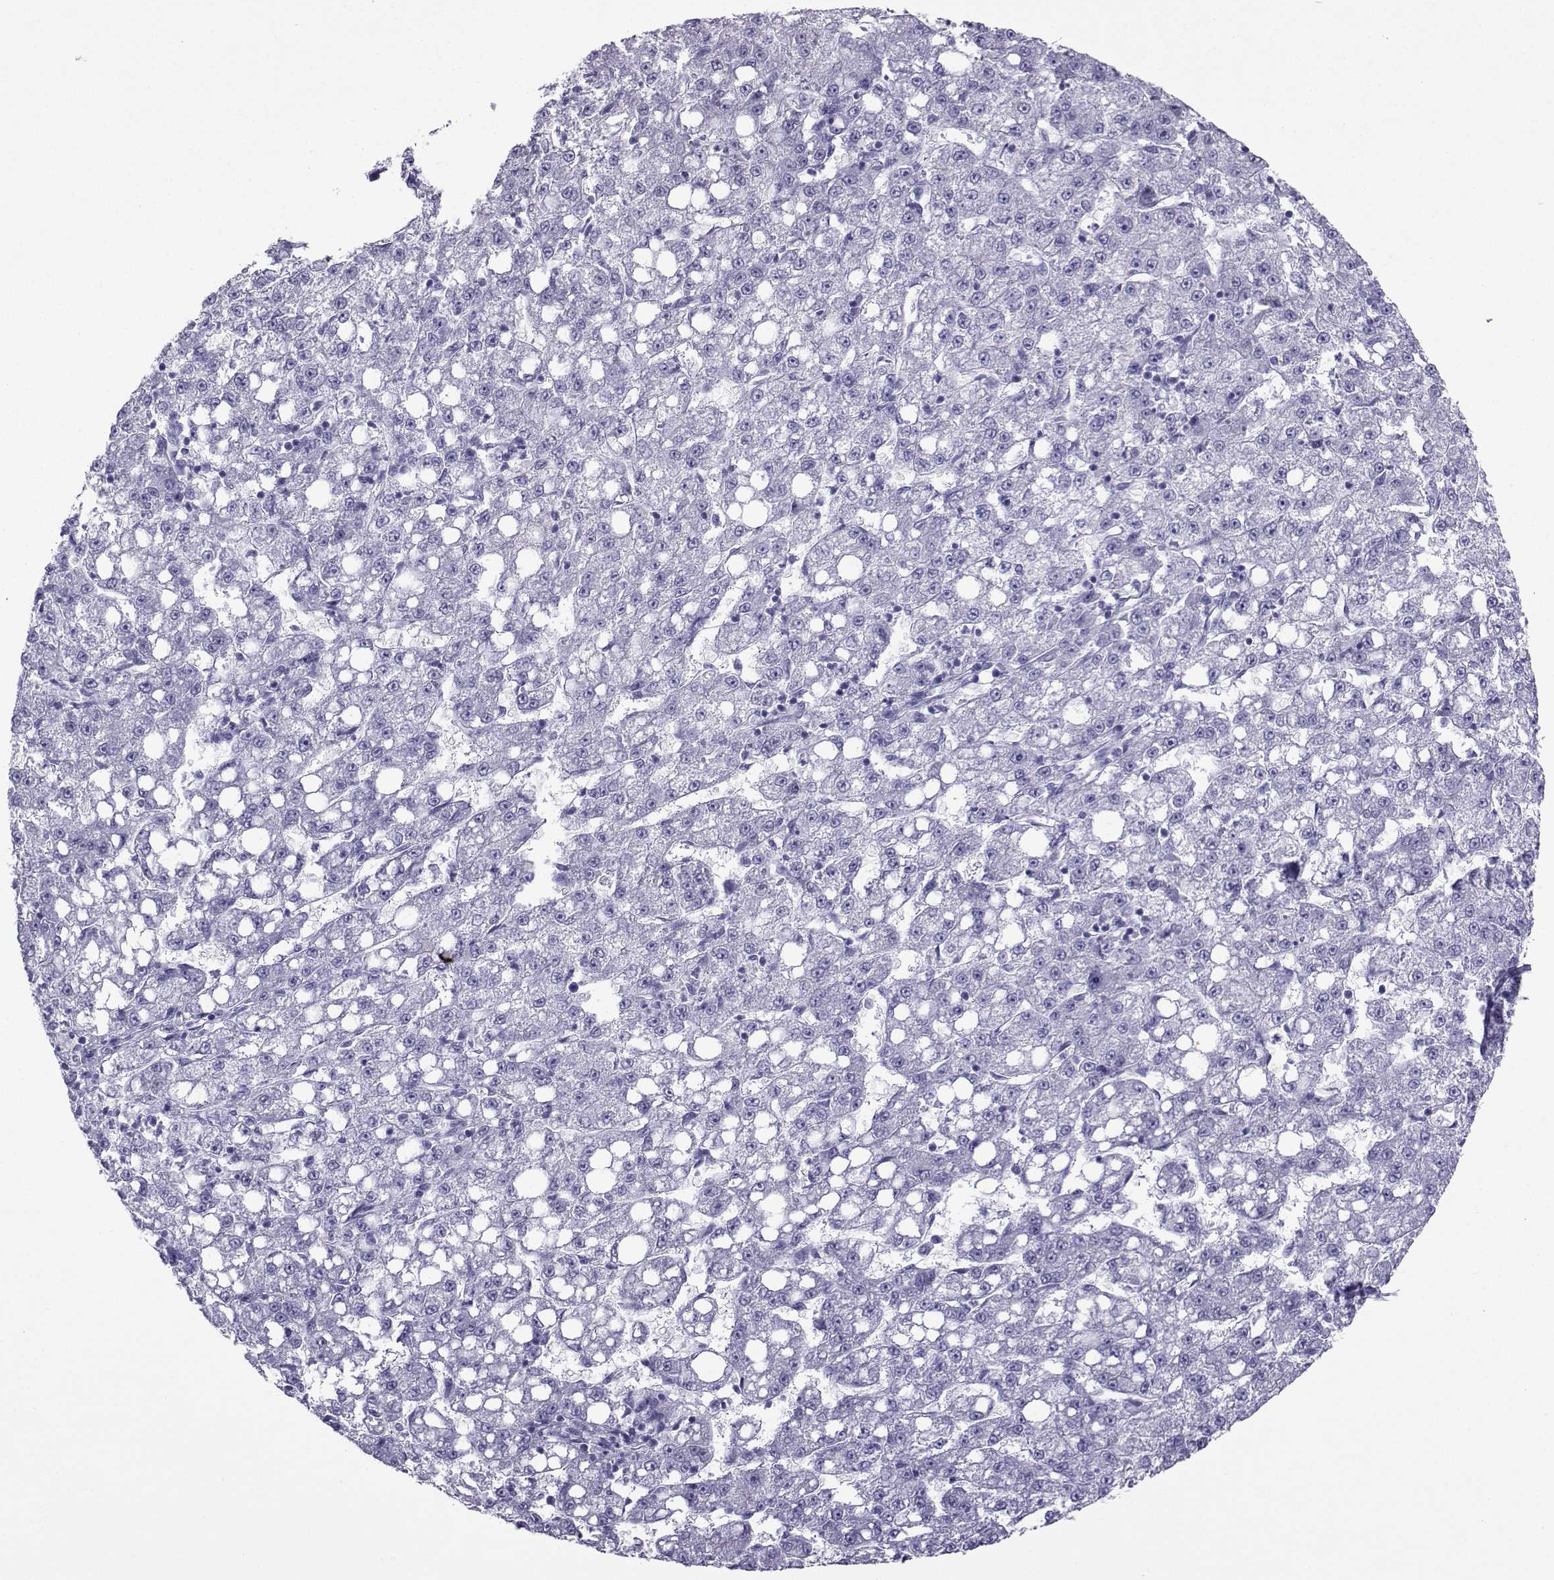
{"staining": {"intensity": "negative", "quantity": "none", "location": "none"}, "tissue": "liver cancer", "cell_type": "Tumor cells", "image_type": "cancer", "snomed": [{"axis": "morphology", "description": "Carcinoma, Hepatocellular, NOS"}, {"axis": "topography", "description": "Liver"}], "caption": "A photomicrograph of hepatocellular carcinoma (liver) stained for a protein reveals no brown staining in tumor cells. (DAB immunohistochemistry, high magnification).", "gene": "LORICRIN", "patient": {"sex": "female", "age": 65}}